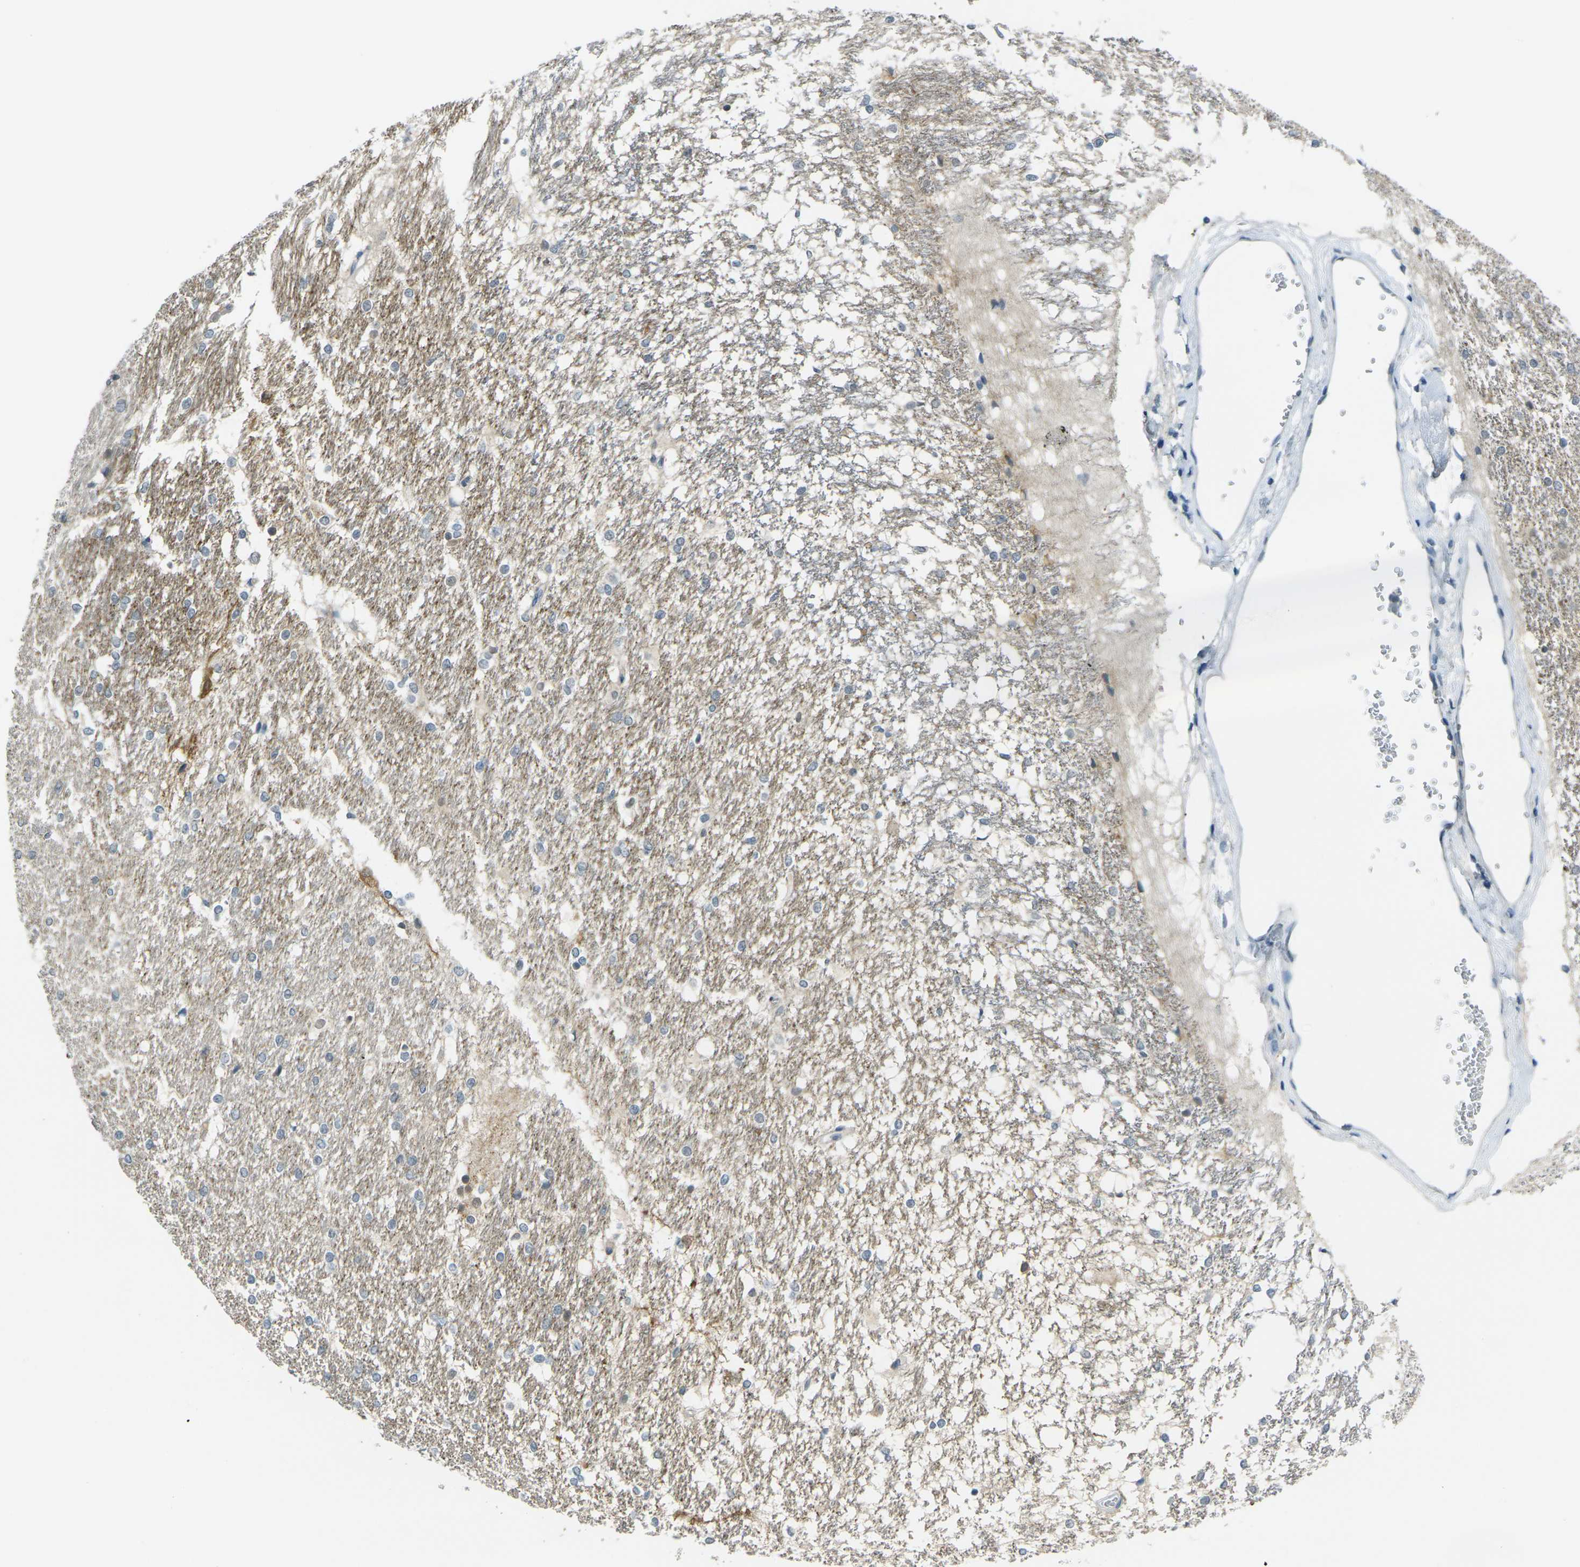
{"staining": {"intensity": "negative", "quantity": "none", "location": "none"}, "tissue": "hippocampus", "cell_type": "Glial cells", "image_type": "normal", "snomed": [{"axis": "morphology", "description": "Normal tissue, NOS"}, {"axis": "topography", "description": "Hippocampus"}], "caption": "This is a photomicrograph of immunohistochemistry staining of unremarkable hippocampus, which shows no staining in glial cells.", "gene": "SPTBN2", "patient": {"sex": "female", "age": 19}}